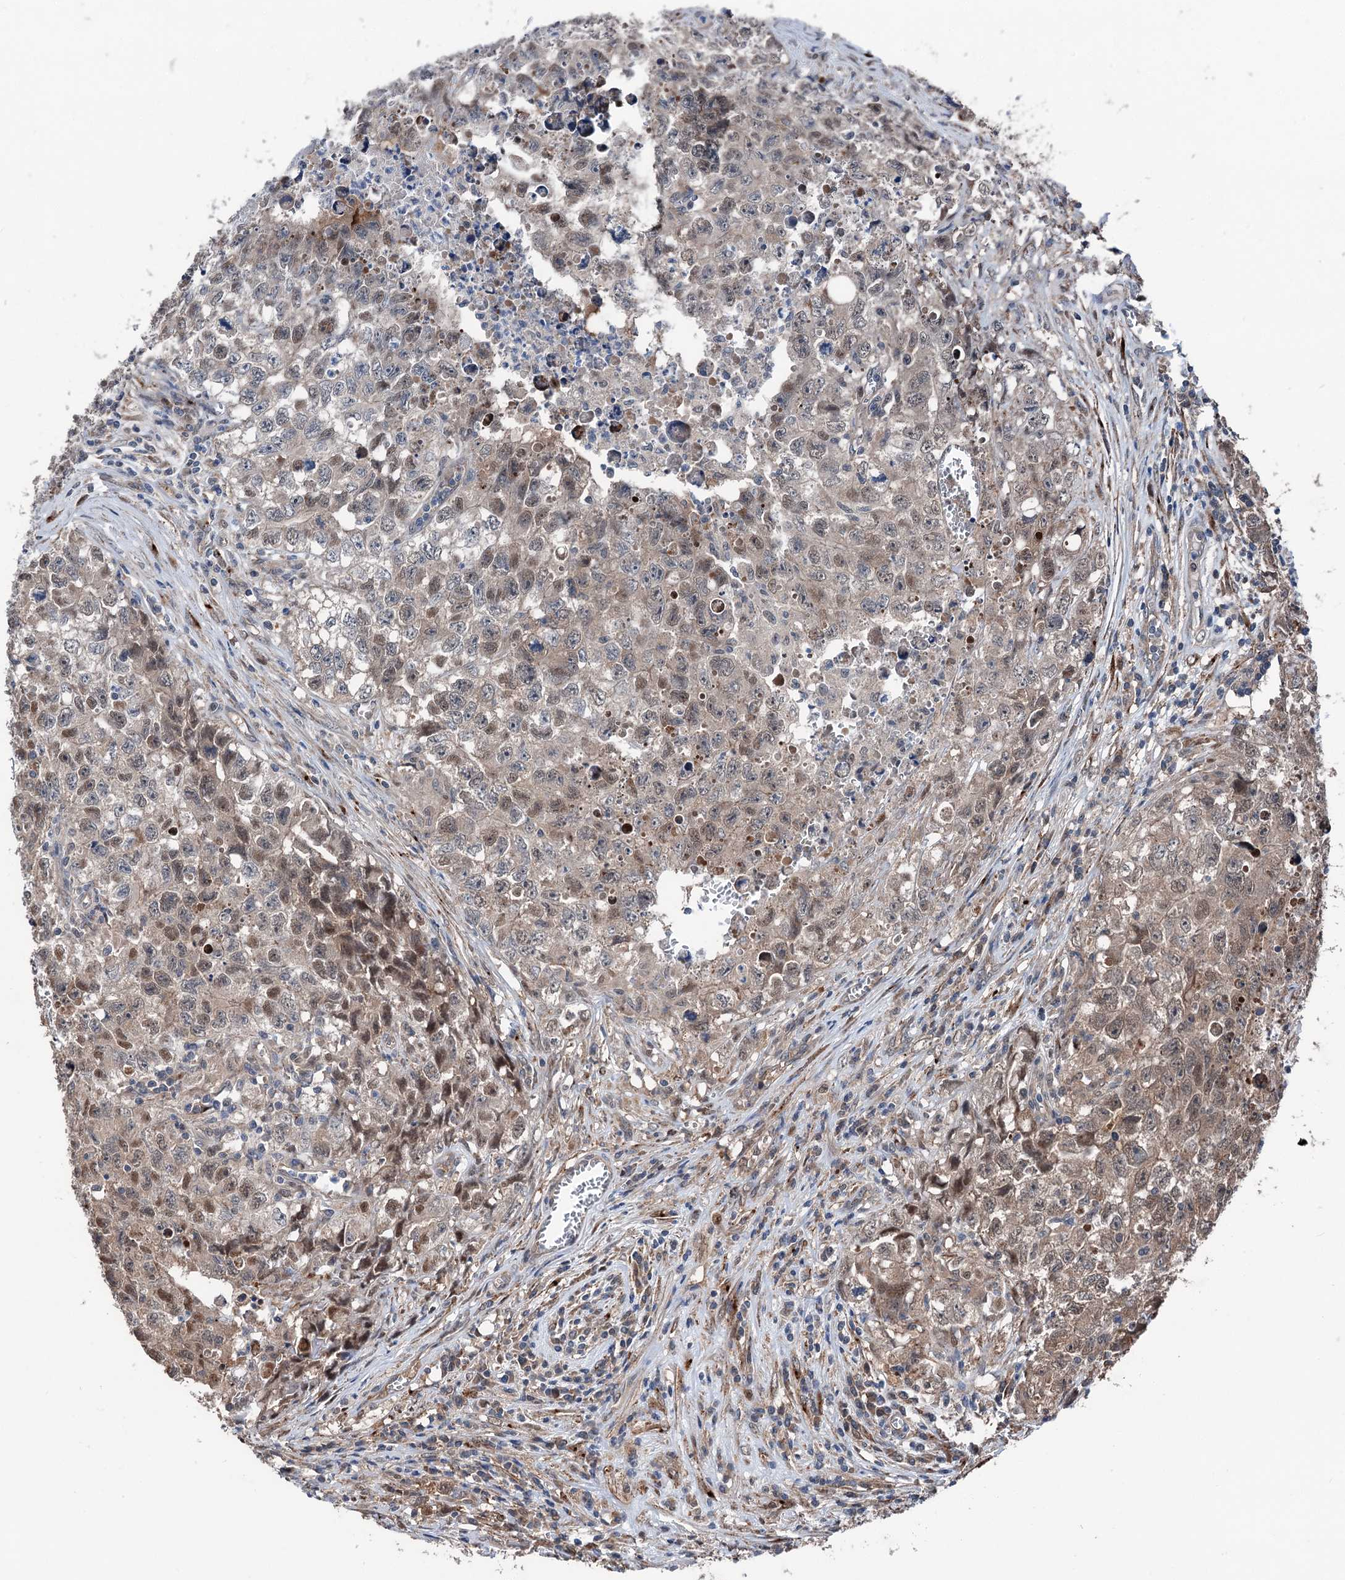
{"staining": {"intensity": "weak", "quantity": "25%-75%", "location": "cytoplasmic/membranous,nuclear"}, "tissue": "testis cancer", "cell_type": "Tumor cells", "image_type": "cancer", "snomed": [{"axis": "morphology", "description": "Seminoma, NOS"}, {"axis": "morphology", "description": "Carcinoma, Embryonal, NOS"}, {"axis": "topography", "description": "Testis"}], "caption": "Immunohistochemistry (IHC) staining of testis seminoma, which exhibits low levels of weak cytoplasmic/membranous and nuclear expression in about 25%-75% of tumor cells indicating weak cytoplasmic/membranous and nuclear protein expression. The staining was performed using DAB (brown) for protein detection and nuclei were counterstained in hematoxylin (blue).", "gene": "PSMD13", "patient": {"sex": "male", "age": 43}}